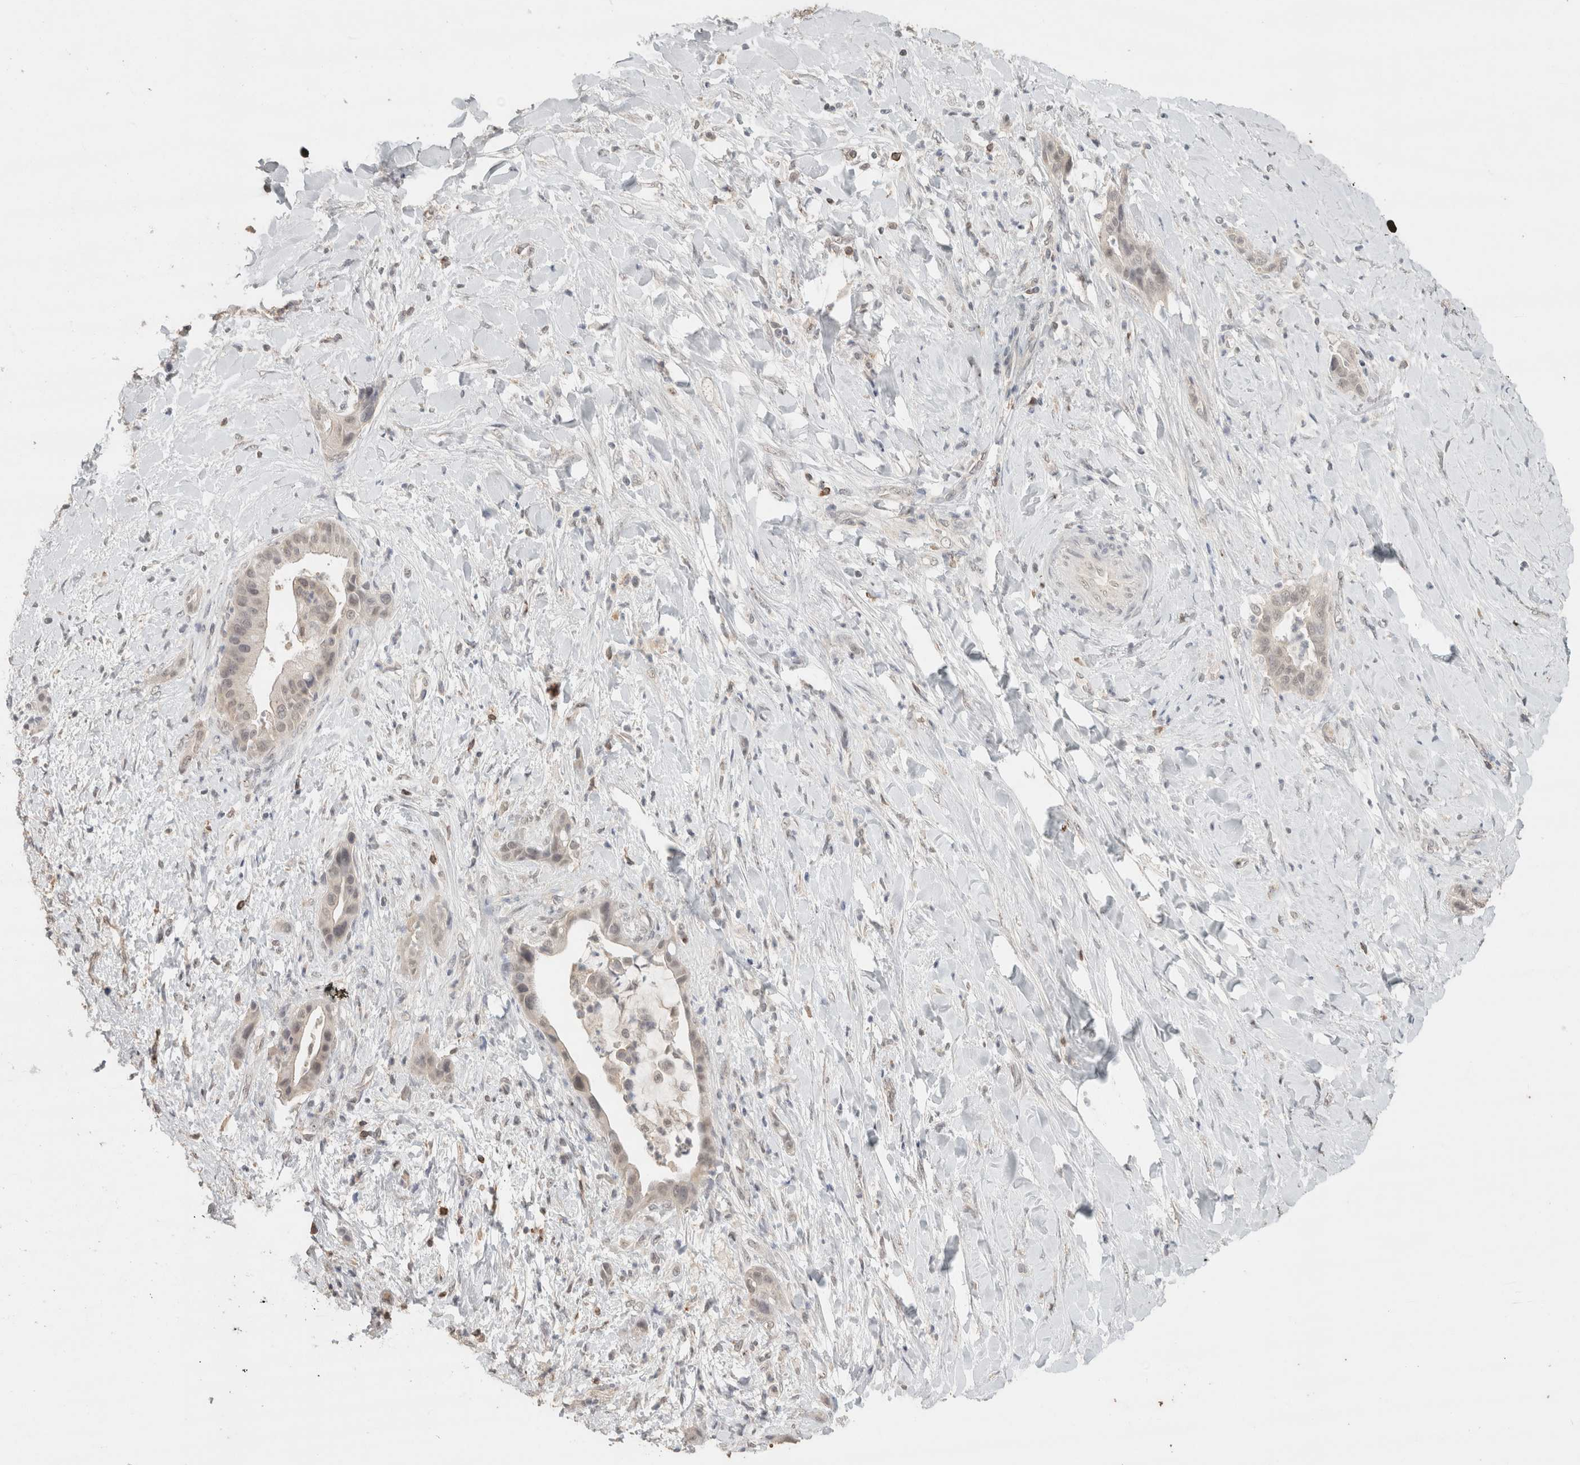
{"staining": {"intensity": "negative", "quantity": "none", "location": "none"}, "tissue": "liver cancer", "cell_type": "Tumor cells", "image_type": "cancer", "snomed": [{"axis": "morphology", "description": "Cholangiocarcinoma"}, {"axis": "topography", "description": "Liver"}], "caption": "DAB immunohistochemical staining of cholangiocarcinoma (liver) shows no significant positivity in tumor cells. The staining is performed using DAB (3,3'-diaminobenzidine) brown chromogen with nuclei counter-stained in using hematoxylin.", "gene": "TRAT1", "patient": {"sex": "female", "age": 54}}